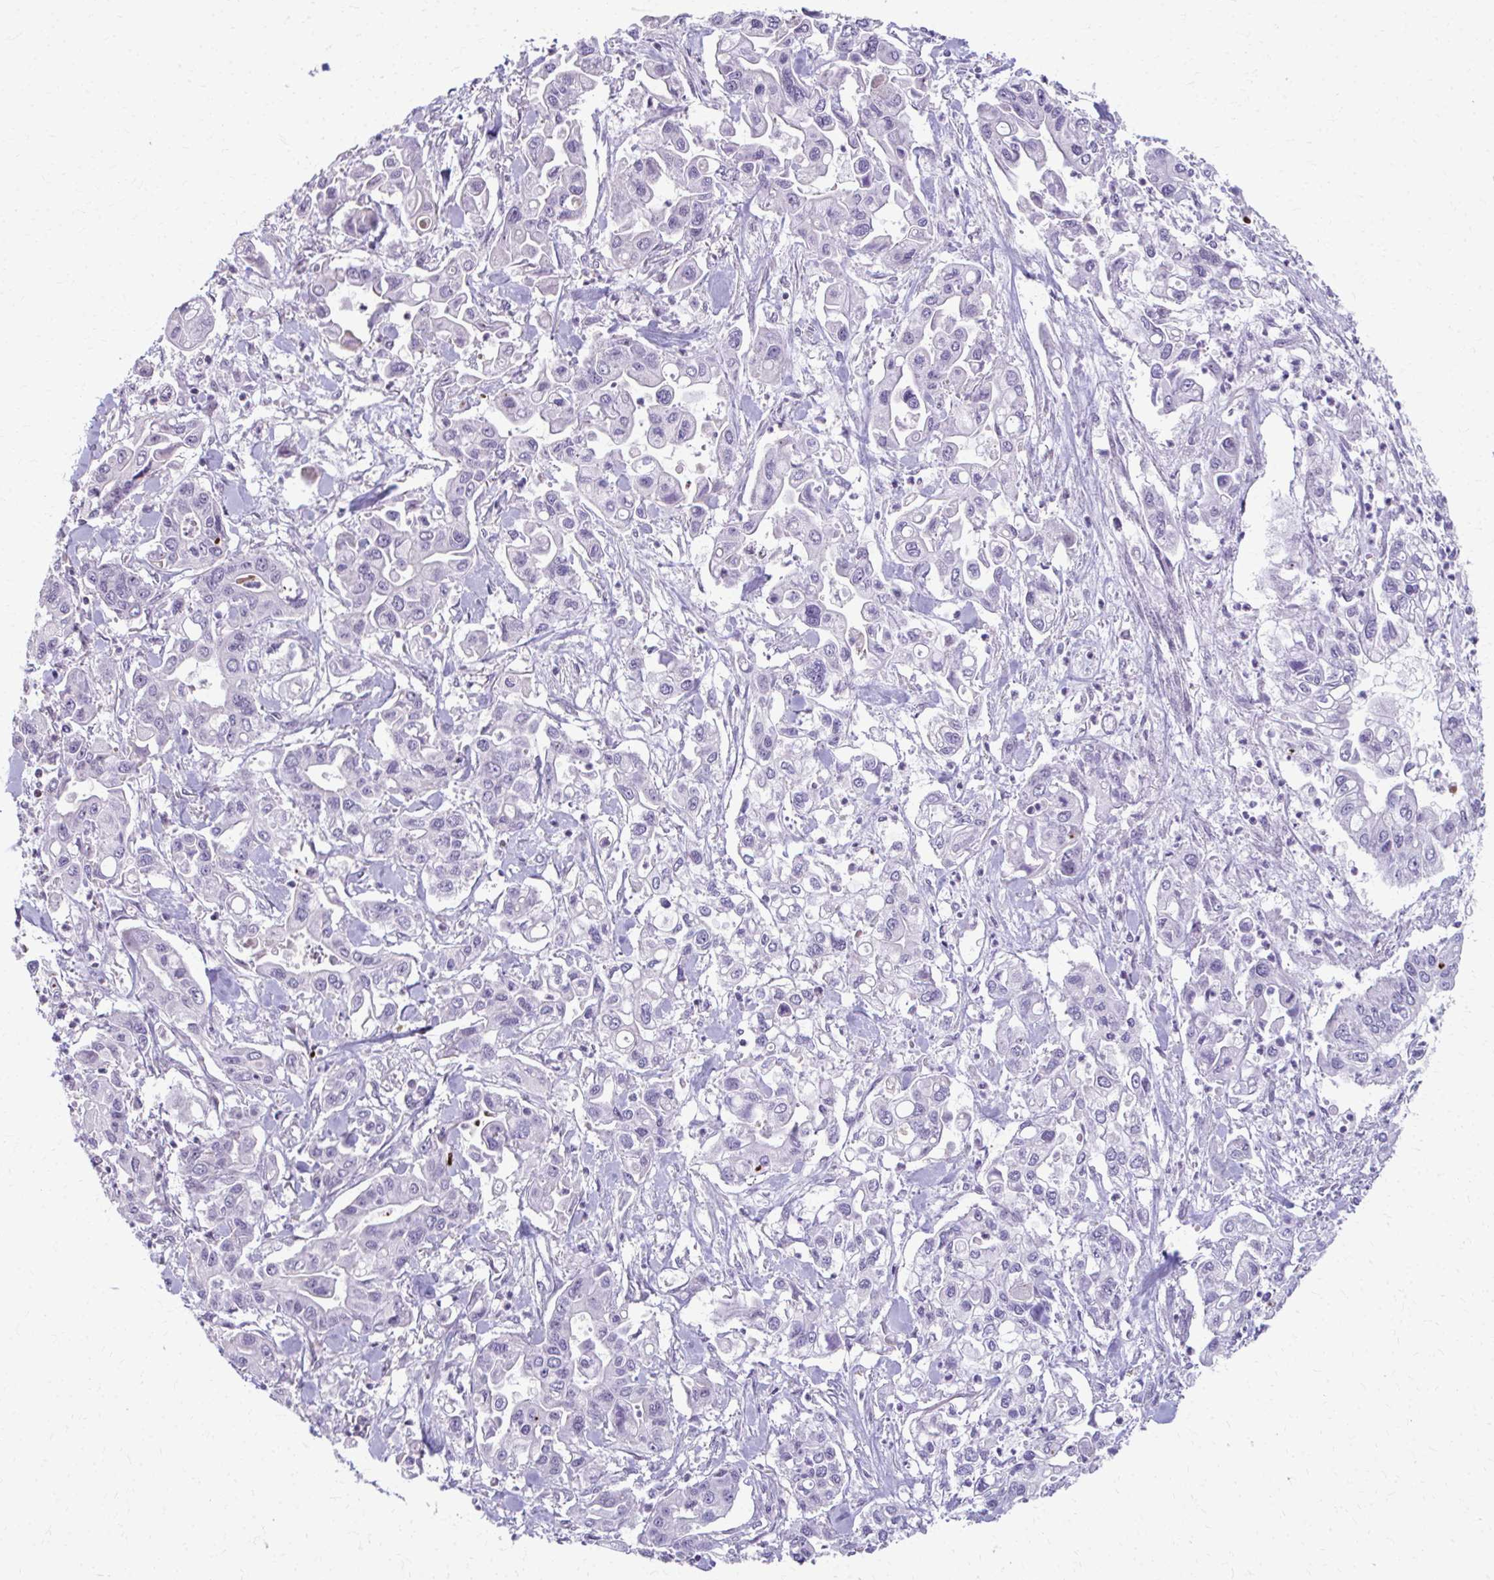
{"staining": {"intensity": "negative", "quantity": "none", "location": "none"}, "tissue": "pancreatic cancer", "cell_type": "Tumor cells", "image_type": "cancer", "snomed": [{"axis": "morphology", "description": "Adenocarcinoma, NOS"}, {"axis": "topography", "description": "Pancreas"}], "caption": "An immunohistochemistry image of pancreatic cancer is shown. There is no staining in tumor cells of pancreatic cancer.", "gene": "MAF1", "patient": {"sex": "male", "age": 62}}